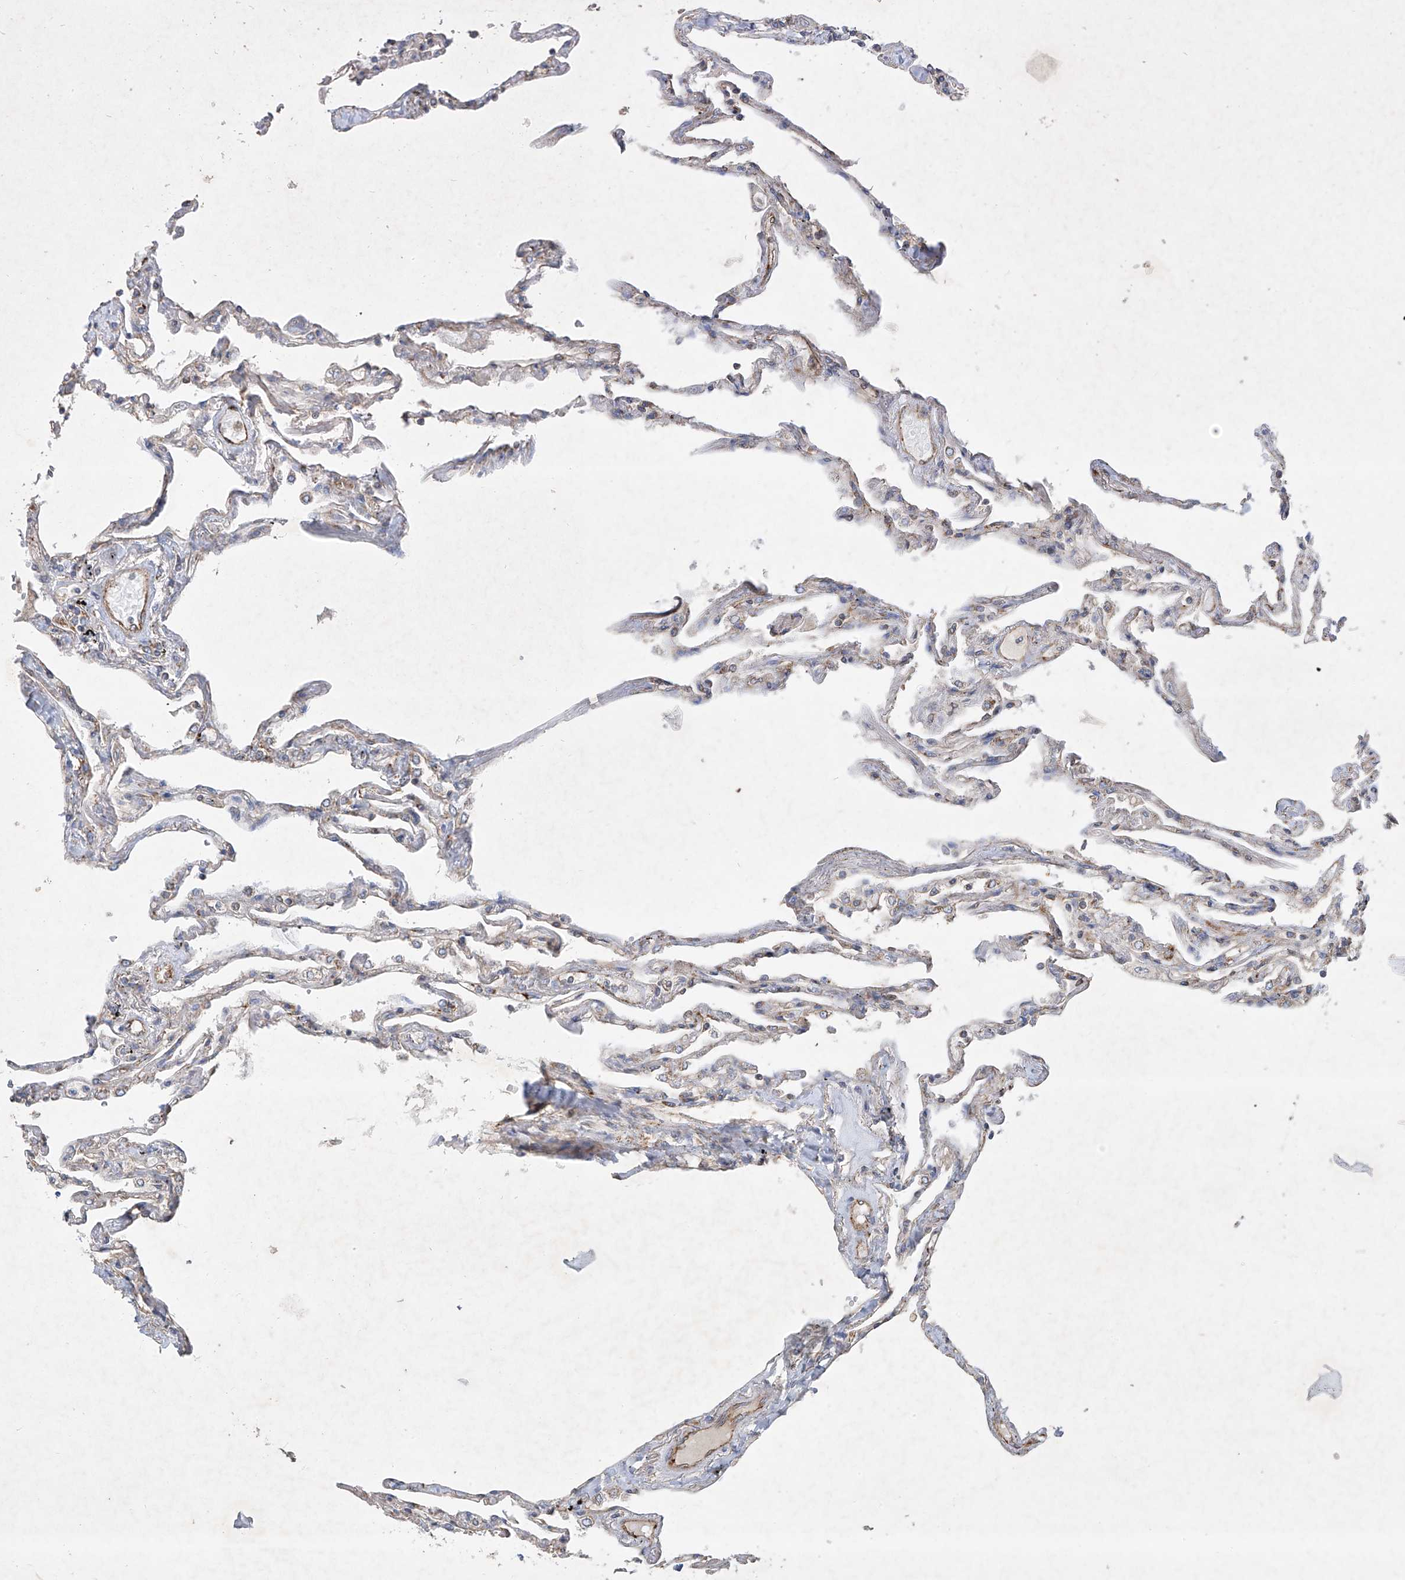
{"staining": {"intensity": "moderate", "quantity": "25%-75%", "location": "cytoplasmic/membranous"}, "tissue": "lung", "cell_type": "Alveolar cells", "image_type": "normal", "snomed": [{"axis": "morphology", "description": "Normal tissue, NOS"}, {"axis": "topography", "description": "Lung"}], "caption": "Moderate cytoplasmic/membranous protein staining is identified in about 25%-75% of alveolar cells in lung.", "gene": "UQCC1", "patient": {"sex": "female", "age": 67}}